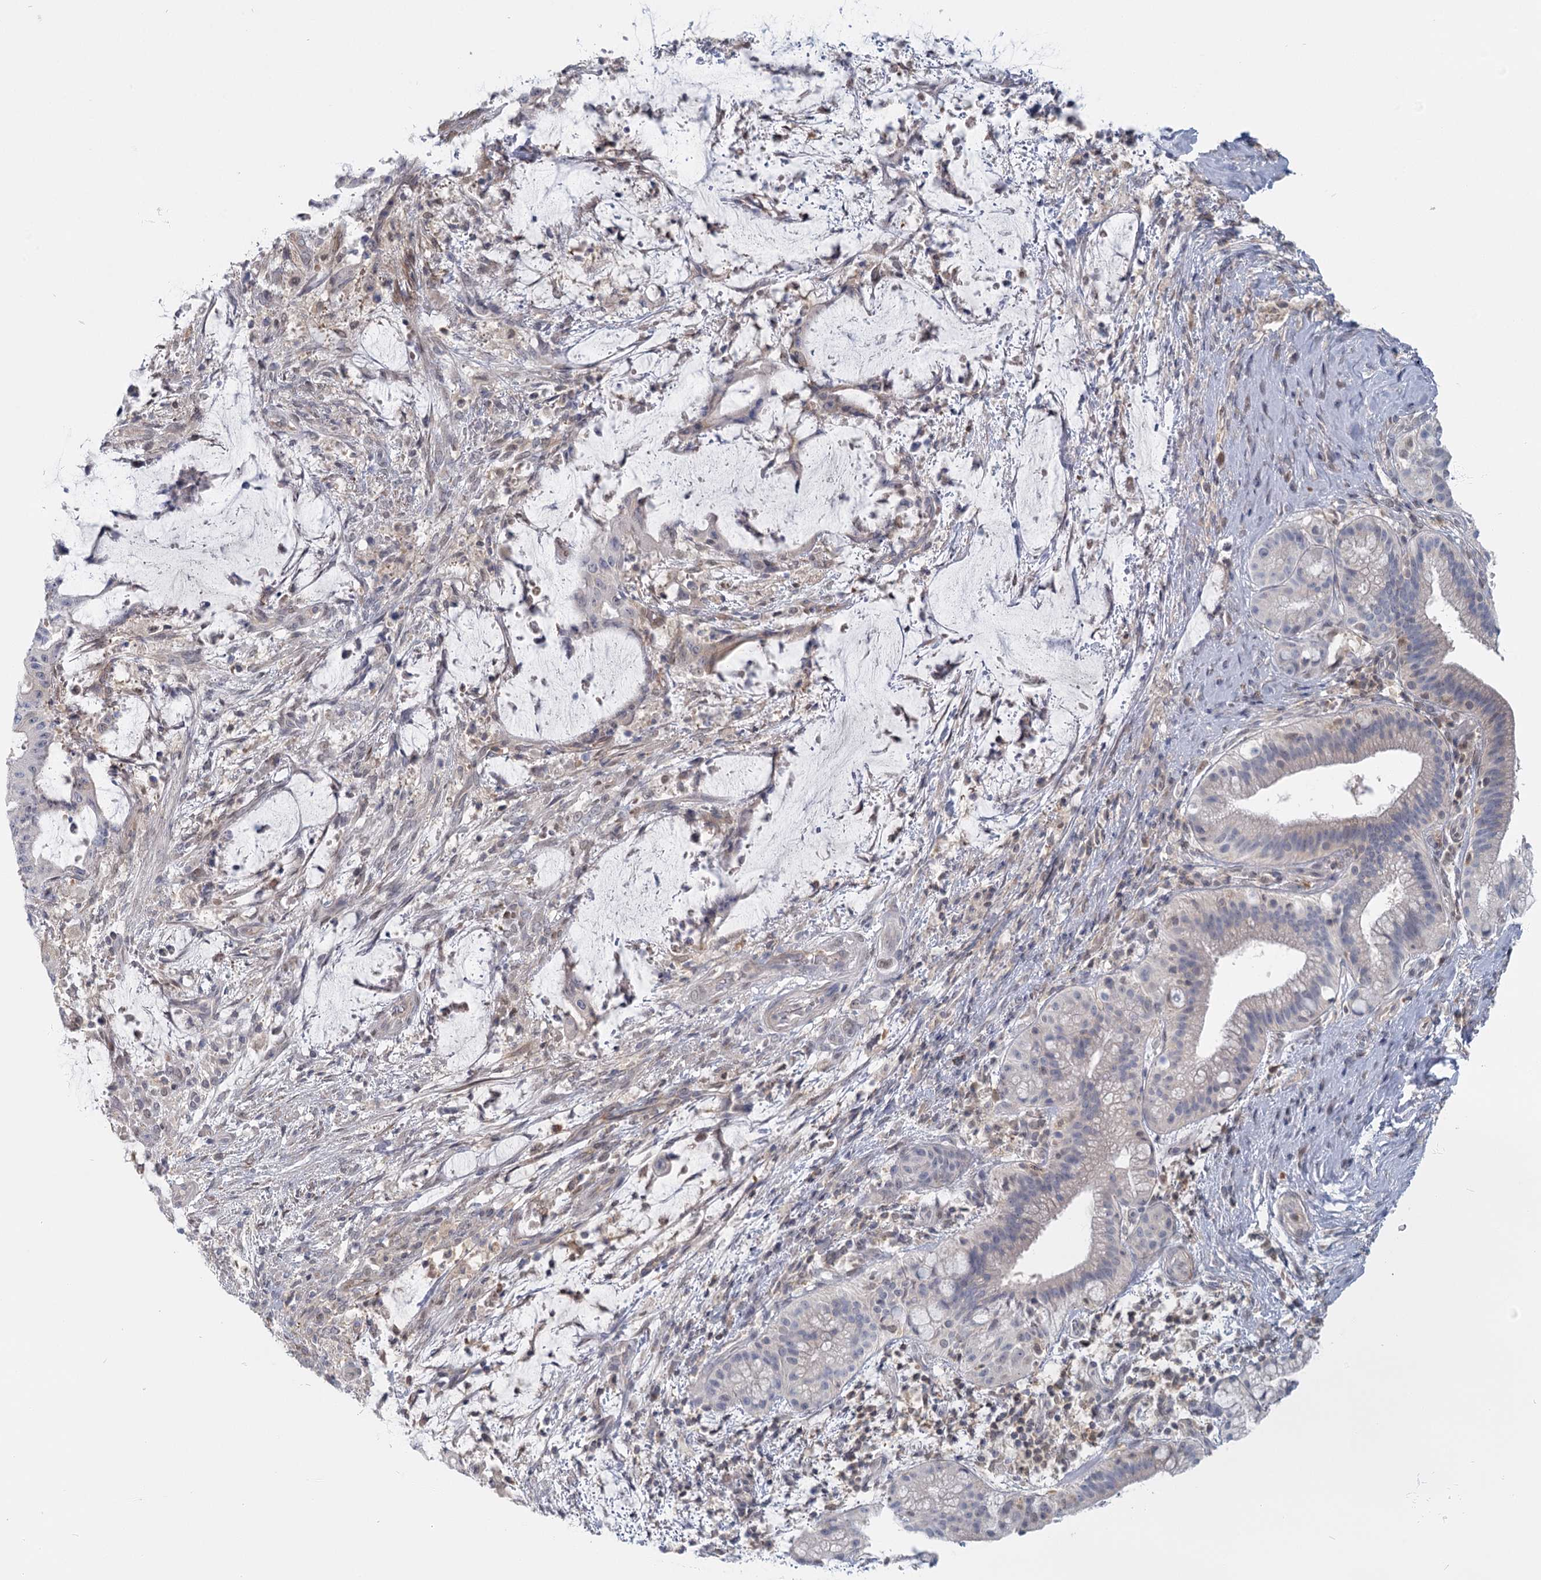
{"staining": {"intensity": "negative", "quantity": "none", "location": "none"}, "tissue": "liver cancer", "cell_type": "Tumor cells", "image_type": "cancer", "snomed": [{"axis": "morphology", "description": "Normal tissue, NOS"}, {"axis": "morphology", "description": "Cholangiocarcinoma"}, {"axis": "topography", "description": "Liver"}, {"axis": "topography", "description": "Peripheral nerve tissue"}], "caption": "The histopathology image demonstrates no significant positivity in tumor cells of cholangiocarcinoma (liver). (DAB (3,3'-diaminobenzidine) immunohistochemistry visualized using brightfield microscopy, high magnification).", "gene": "USP11", "patient": {"sex": "female", "age": 73}}